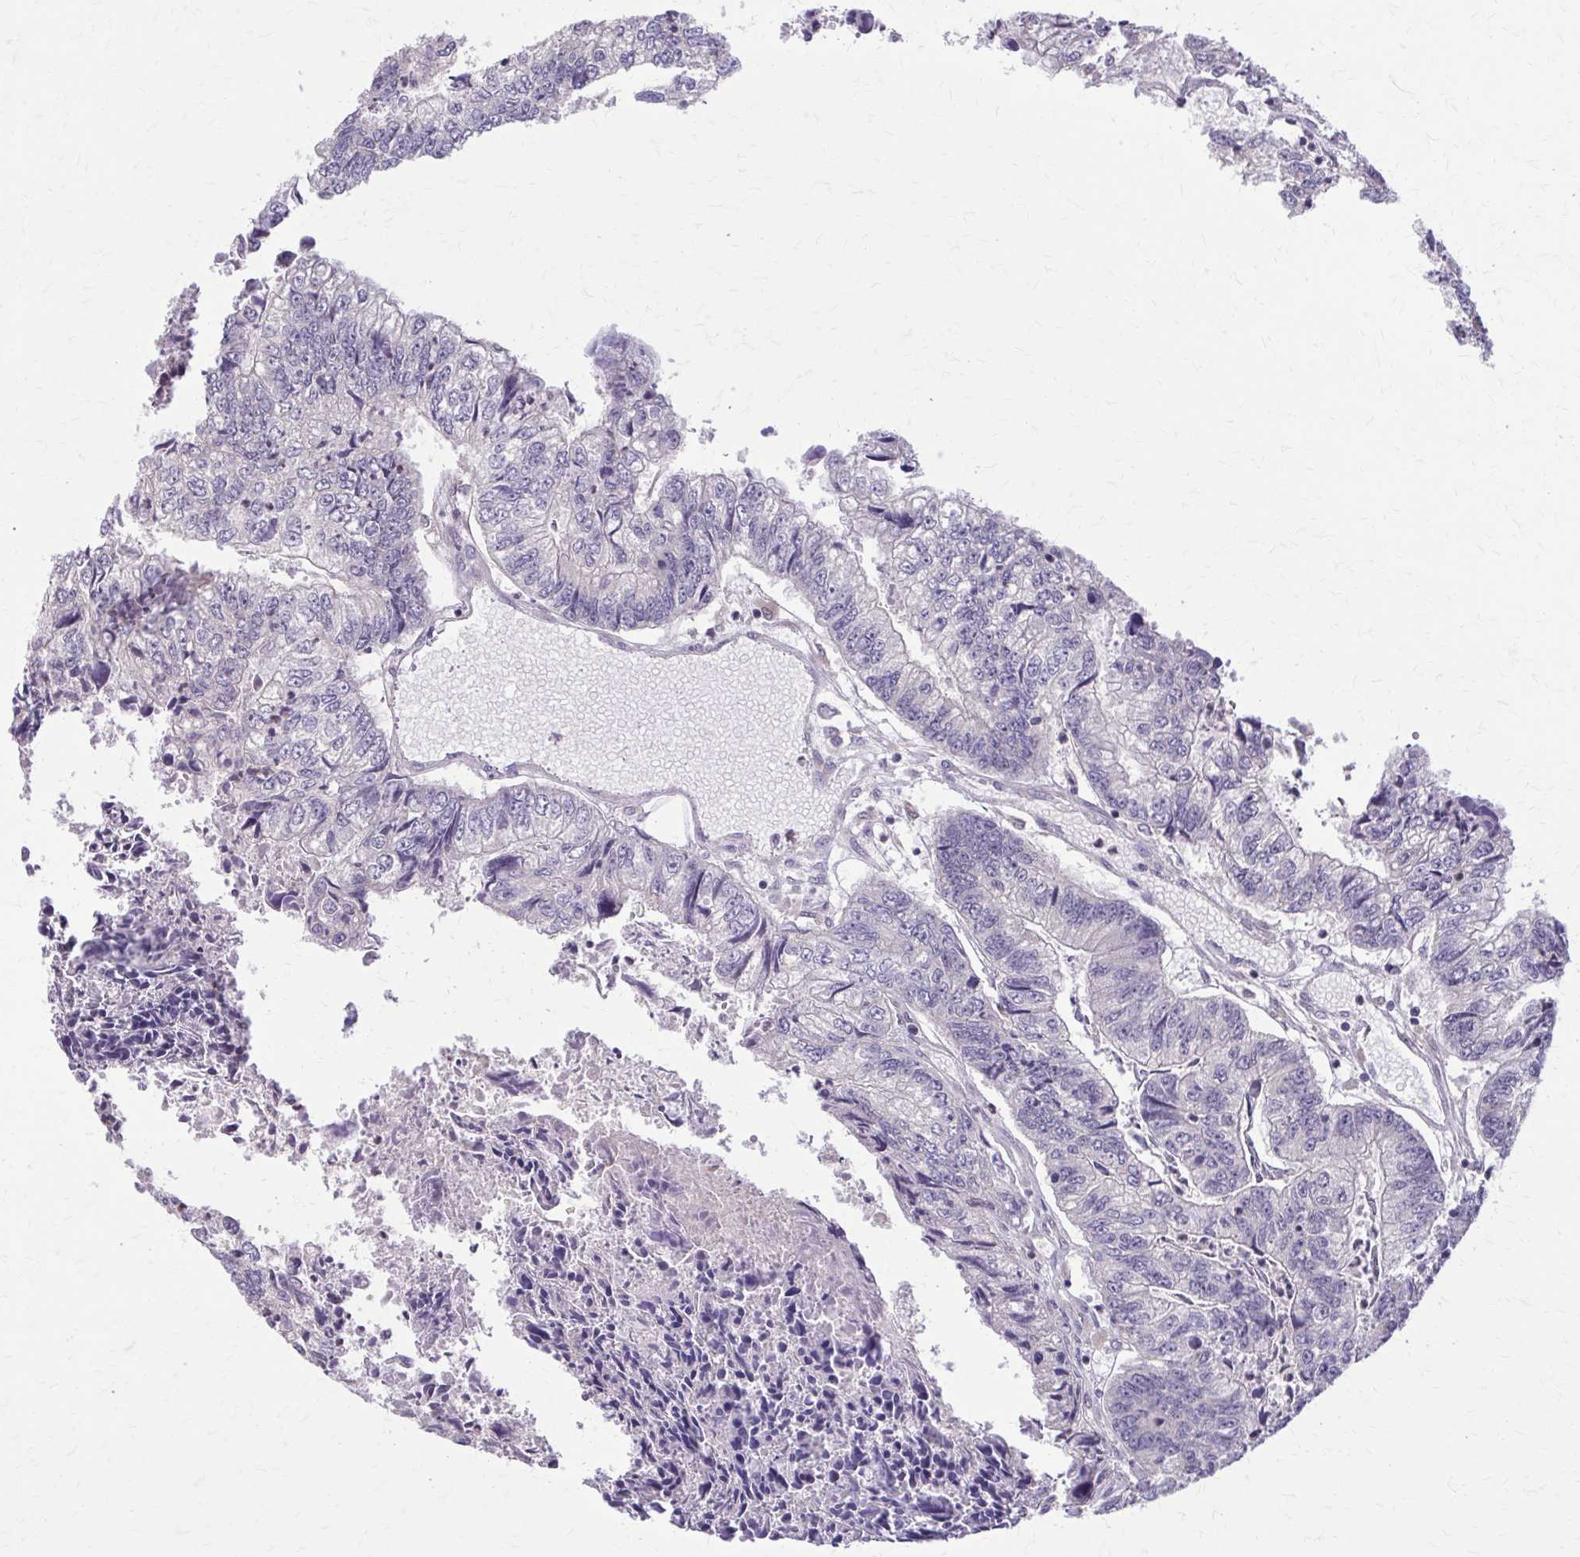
{"staining": {"intensity": "negative", "quantity": "none", "location": "none"}, "tissue": "colorectal cancer", "cell_type": "Tumor cells", "image_type": "cancer", "snomed": [{"axis": "morphology", "description": "Adenocarcinoma, NOS"}, {"axis": "topography", "description": "Colon"}], "caption": "The micrograph demonstrates no significant staining in tumor cells of colorectal cancer (adenocarcinoma).", "gene": "NRBF2", "patient": {"sex": "male", "age": 86}}